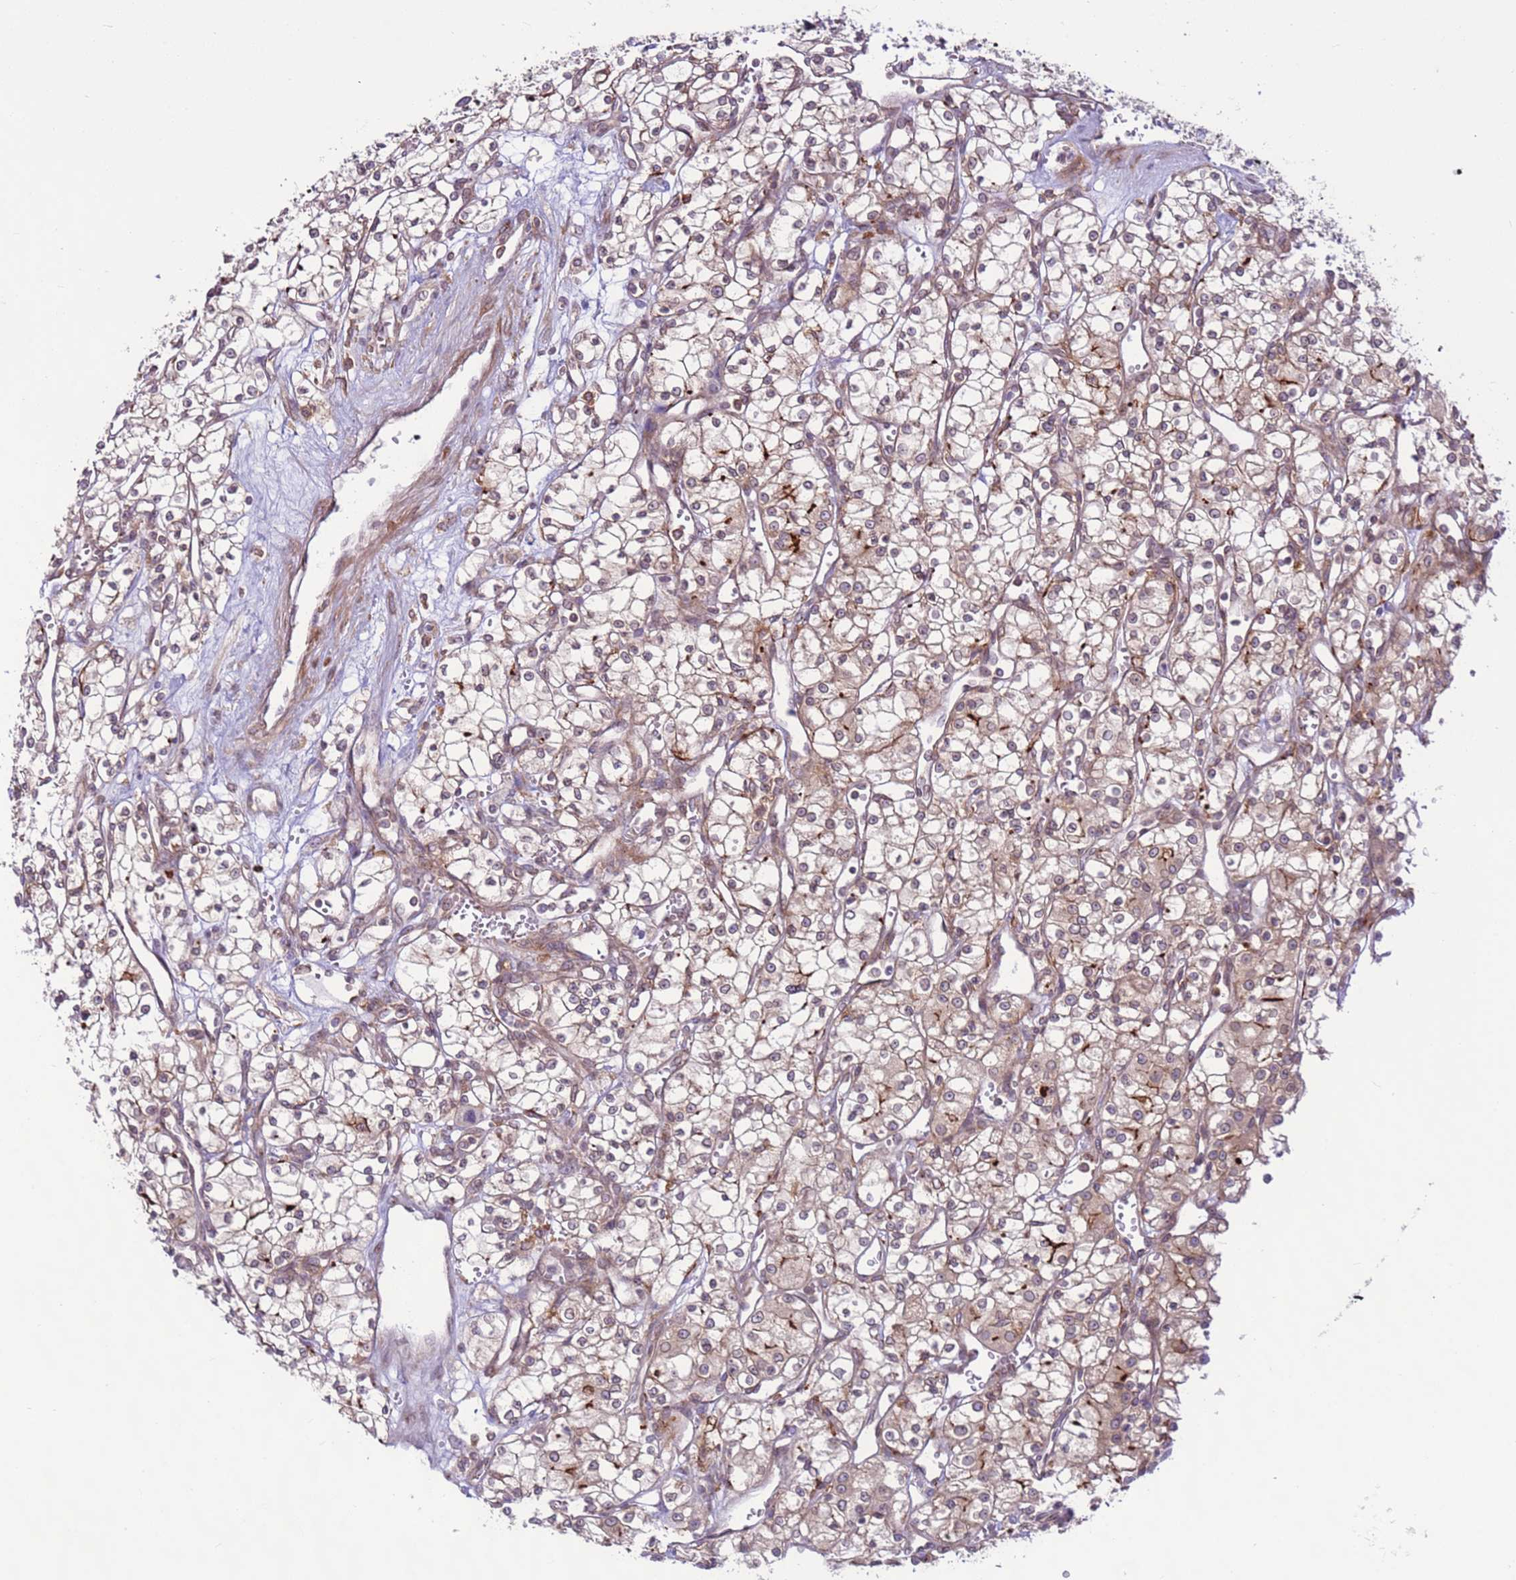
{"staining": {"intensity": "weak", "quantity": ">75%", "location": "cytoplasmic/membranous"}, "tissue": "renal cancer", "cell_type": "Tumor cells", "image_type": "cancer", "snomed": [{"axis": "morphology", "description": "Adenocarcinoma, NOS"}, {"axis": "topography", "description": "Kidney"}], "caption": "Immunohistochemical staining of human adenocarcinoma (renal) displays weak cytoplasmic/membranous protein positivity in about >75% of tumor cells. The staining was performed using DAB (3,3'-diaminobenzidine) to visualize the protein expression in brown, while the nuclei were stained in blue with hematoxylin (Magnification: 20x).", "gene": "DDX19B", "patient": {"sex": "male", "age": 59}}